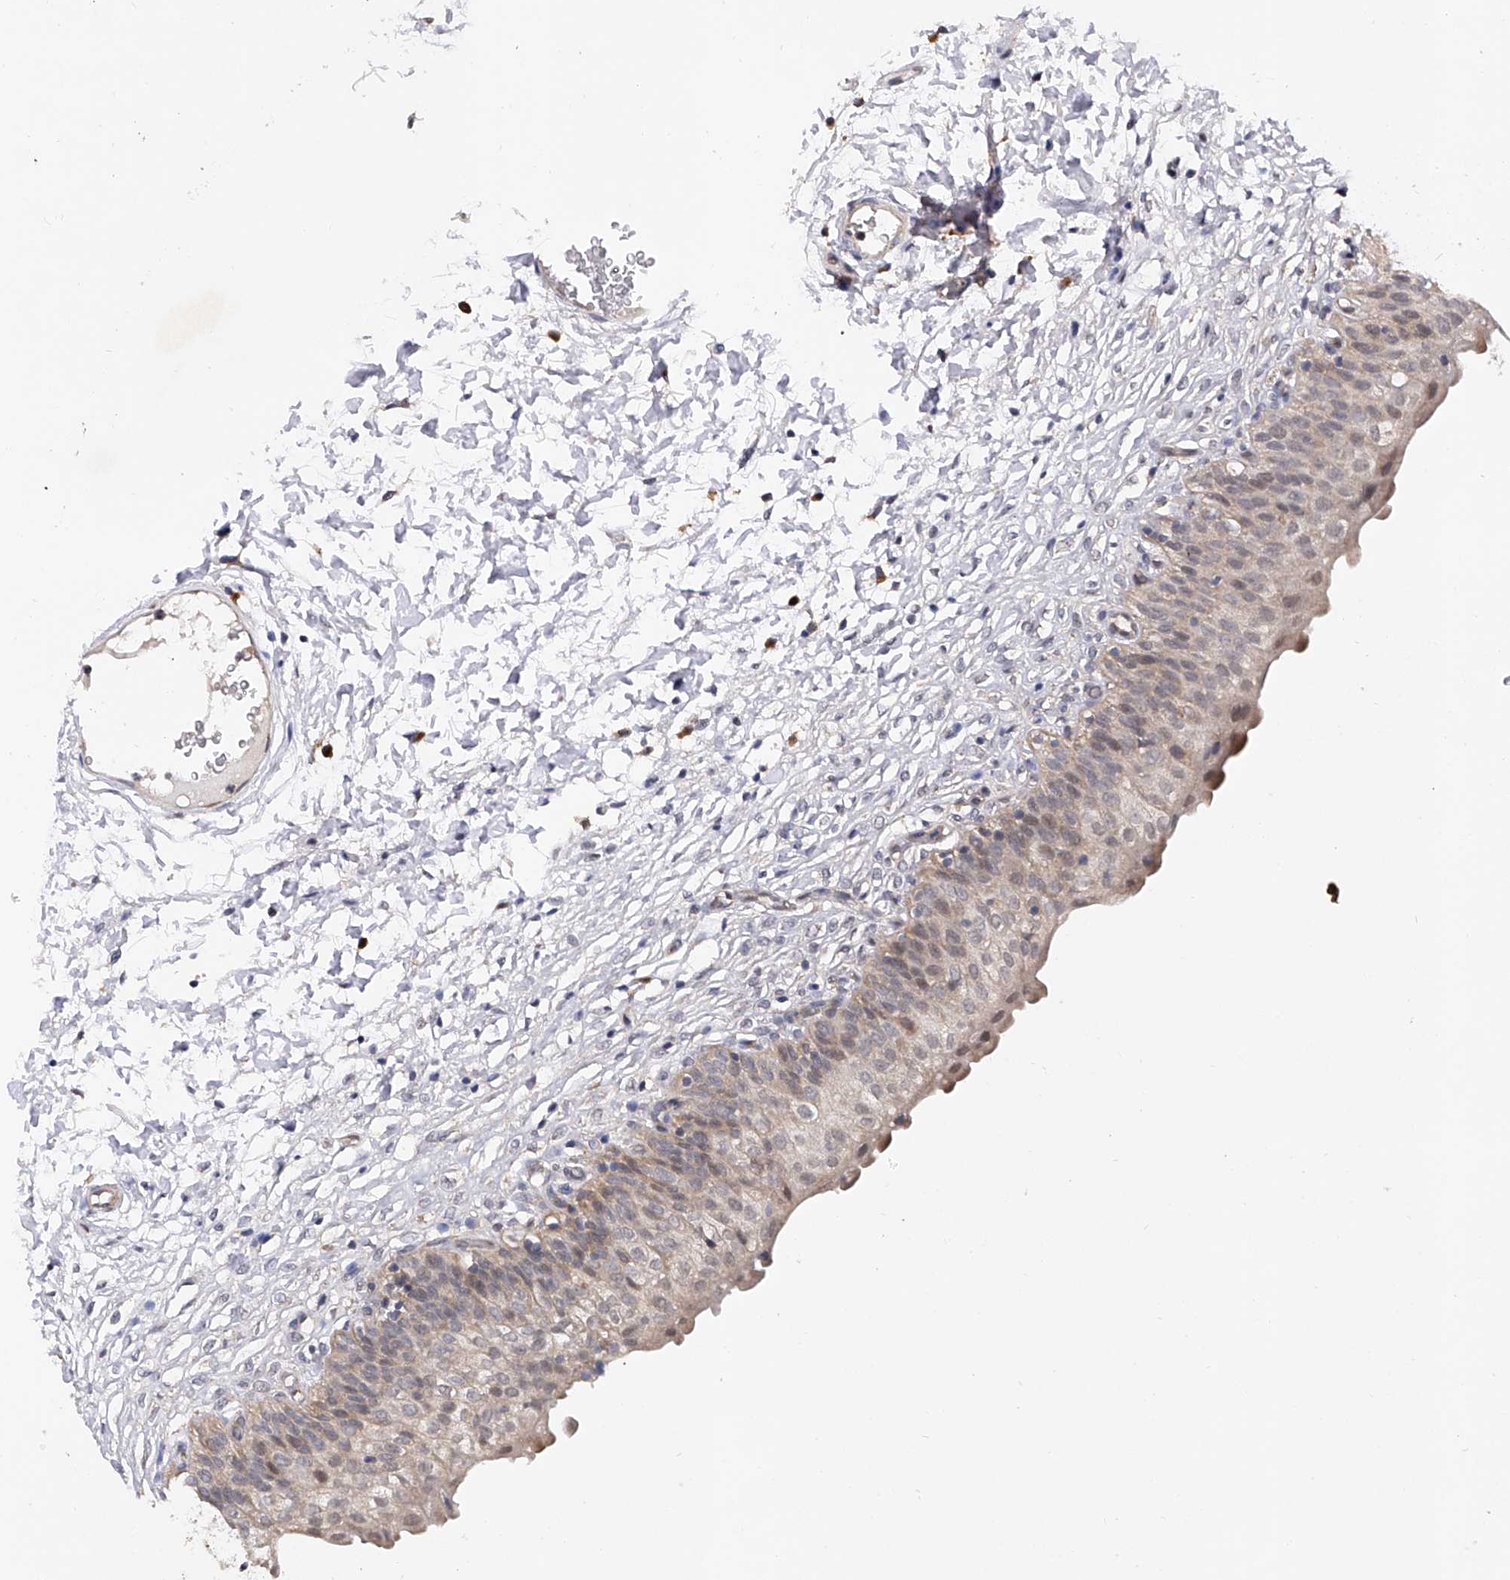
{"staining": {"intensity": "moderate", "quantity": "25%-75%", "location": "cytoplasmic/membranous"}, "tissue": "urinary bladder", "cell_type": "Urothelial cells", "image_type": "normal", "snomed": [{"axis": "morphology", "description": "Normal tissue, NOS"}, {"axis": "topography", "description": "Urinary bladder"}], "caption": "Immunohistochemistry (IHC) (DAB (3,3'-diaminobenzidine)) staining of benign urinary bladder displays moderate cytoplasmic/membranous protein expression in approximately 25%-75% of urothelial cells. (DAB (3,3'-diaminobenzidine) = brown stain, brightfield microscopy at high magnification).", "gene": "USP45", "patient": {"sex": "male", "age": 55}}